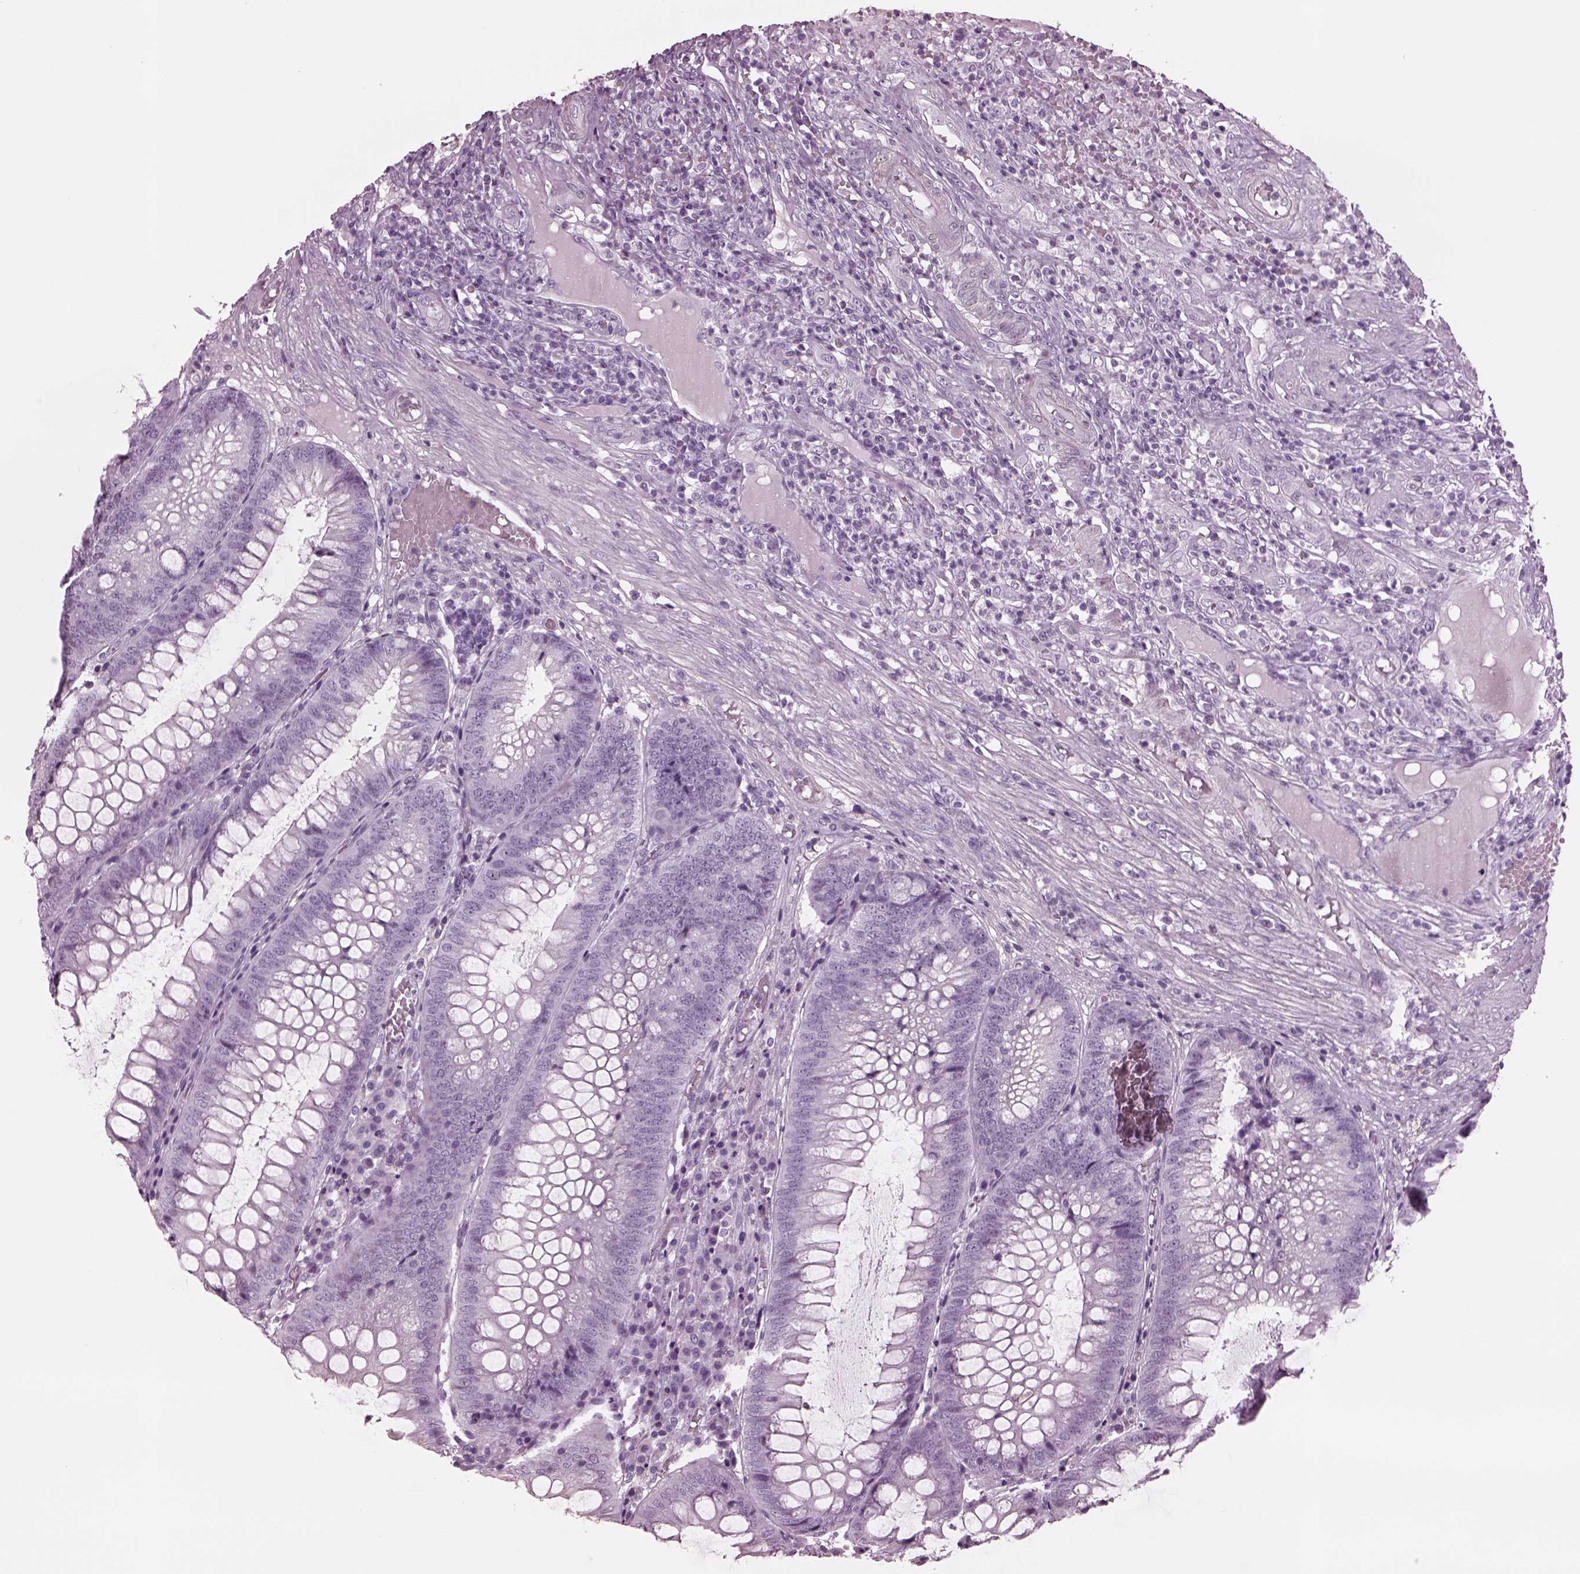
{"staining": {"intensity": "negative", "quantity": "none", "location": "none"}, "tissue": "appendix", "cell_type": "Glandular cells", "image_type": "normal", "snomed": [{"axis": "morphology", "description": "Normal tissue, NOS"}, {"axis": "morphology", "description": "Inflammation, NOS"}, {"axis": "topography", "description": "Appendix"}], "caption": "IHC of unremarkable human appendix shows no positivity in glandular cells.", "gene": "TPPP2", "patient": {"sex": "male", "age": 16}}